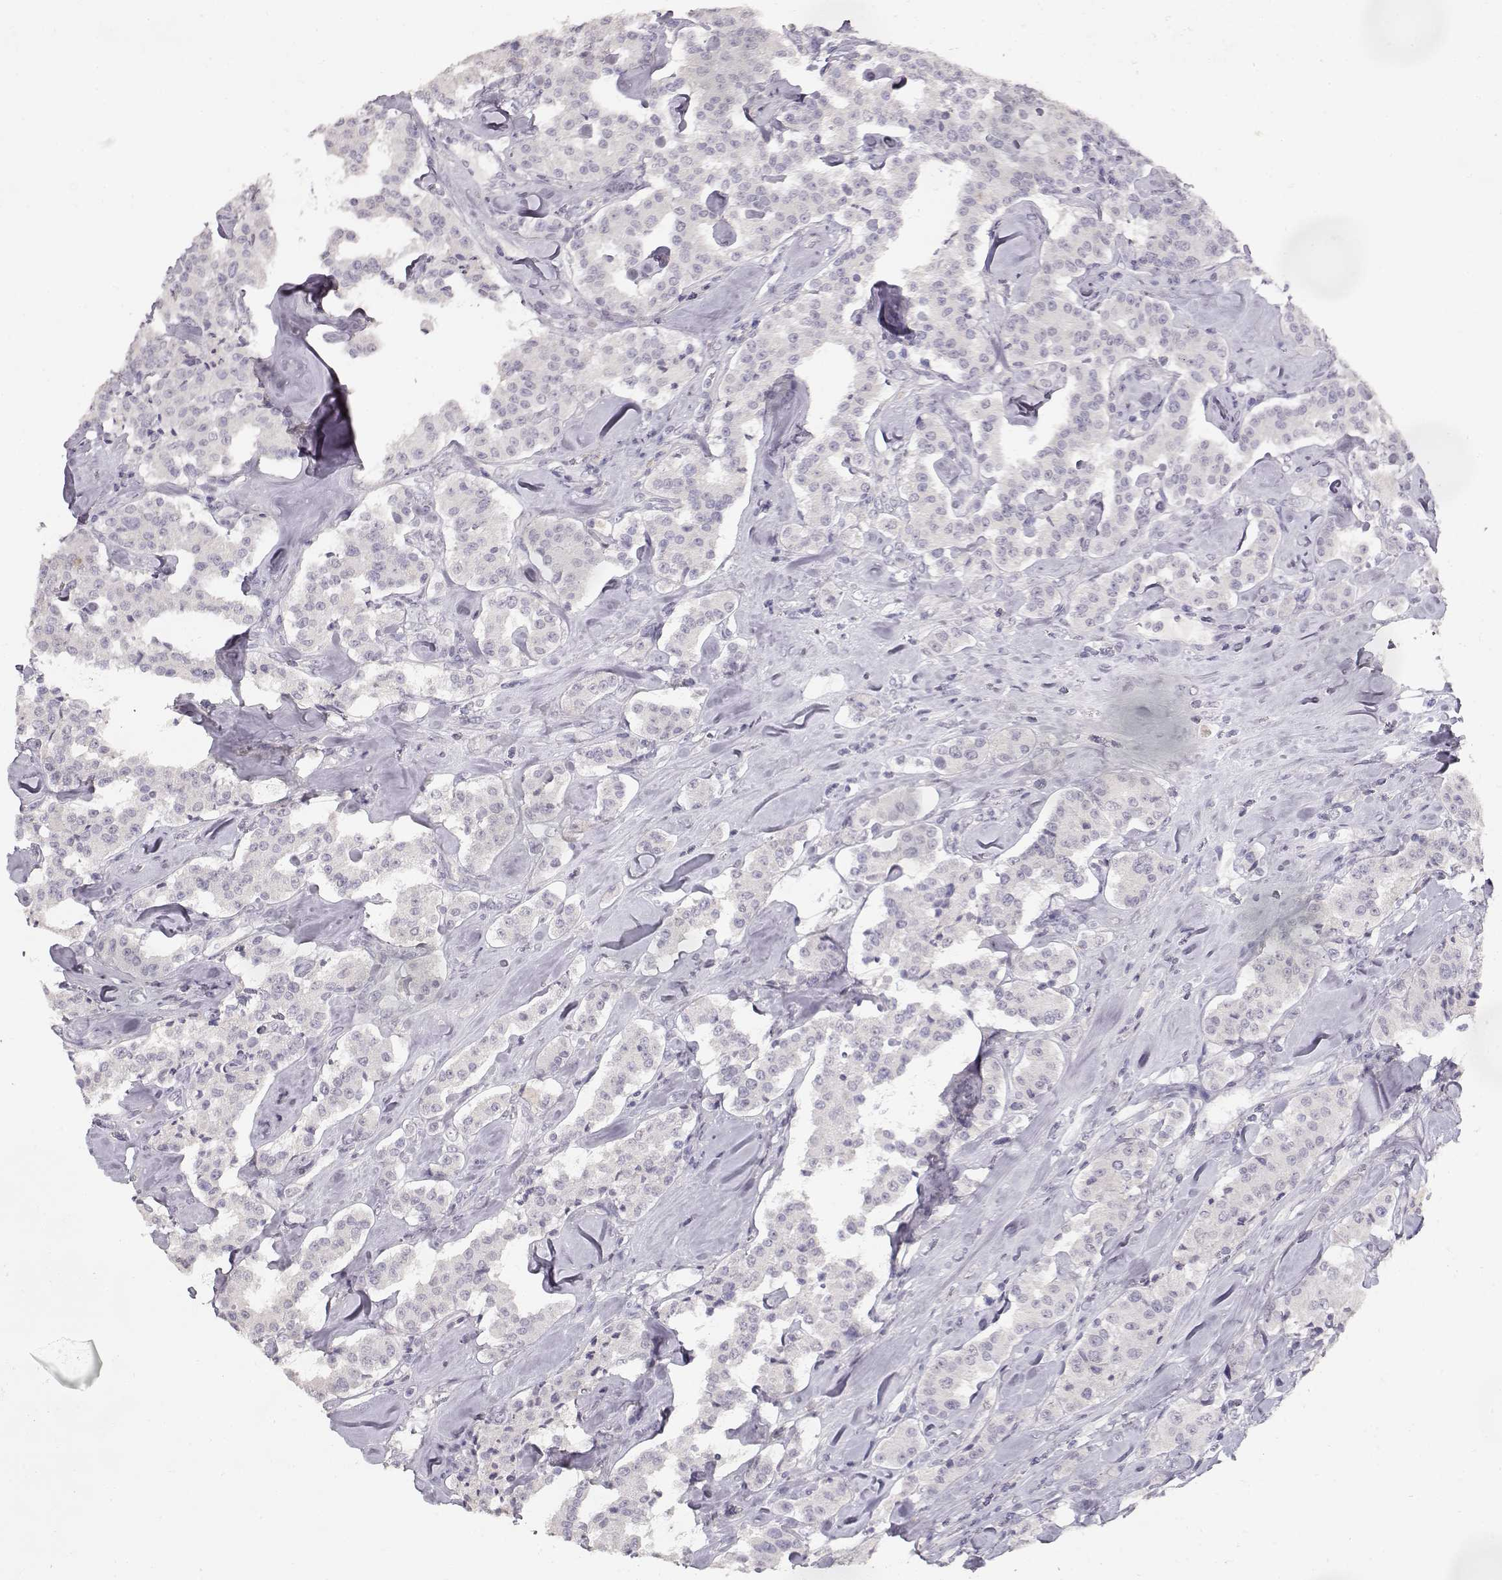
{"staining": {"intensity": "negative", "quantity": "none", "location": "none"}, "tissue": "carcinoid", "cell_type": "Tumor cells", "image_type": "cancer", "snomed": [{"axis": "morphology", "description": "Carcinoid, malignant, NOS"}, {"axis": "topography", "description": "Pancreas"}], "caption": "Immunohistochemistry (IHC) image of human carcinoid stained for a protein (brown), which reveals no expression in tumor cells.", "gene": "TPH2", "patient": {"sex": "male", "age": 41}}